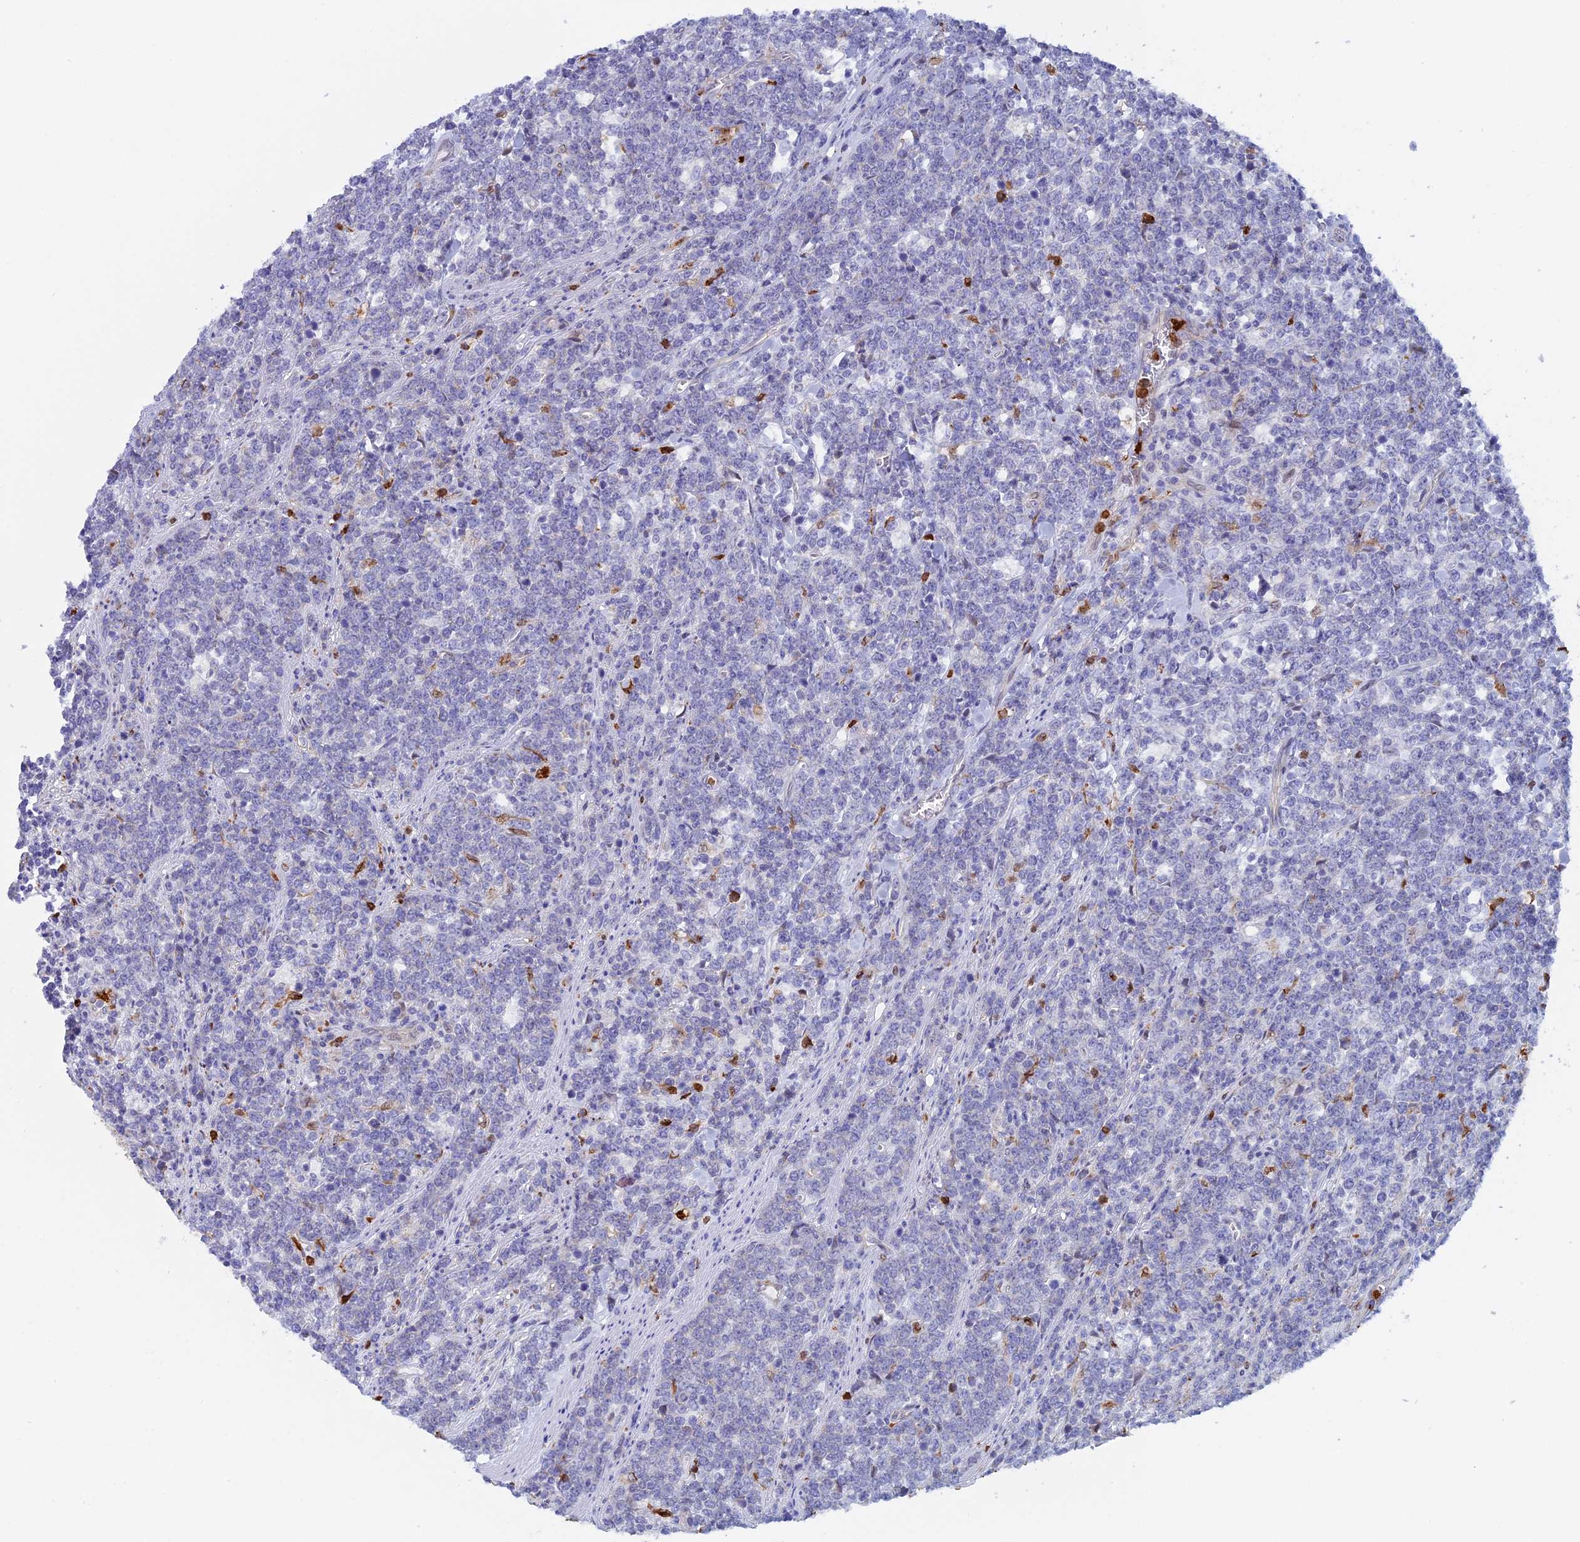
{"staining": {"intensity": "negative", "quantity": "none", "location": "none"}, "tissue": "lymphoma", "cell_type": "Tumor cells", "image_type": "cancer", "snomed": [{"axis": "morphology", "description": "Malignant lymphoma, non-Hodgkin's type, High grade"}, {"axis": "topography", "description": "Small intestine"}], "caption": "Immunohistochemistry (IHC) image of malignant lymphoma, non-Hodgkin's type (high-grade) stained for a protein (brown), which demonstrates no expression in tumor cells. The staining was performed using DAB to visualize the protein expression in brown, while the nuclei were stained in blue with hematoxylin (Magnification: 20x).", "gene": "SLC26A1", "patient": {"sex": "male", "age": 8}}